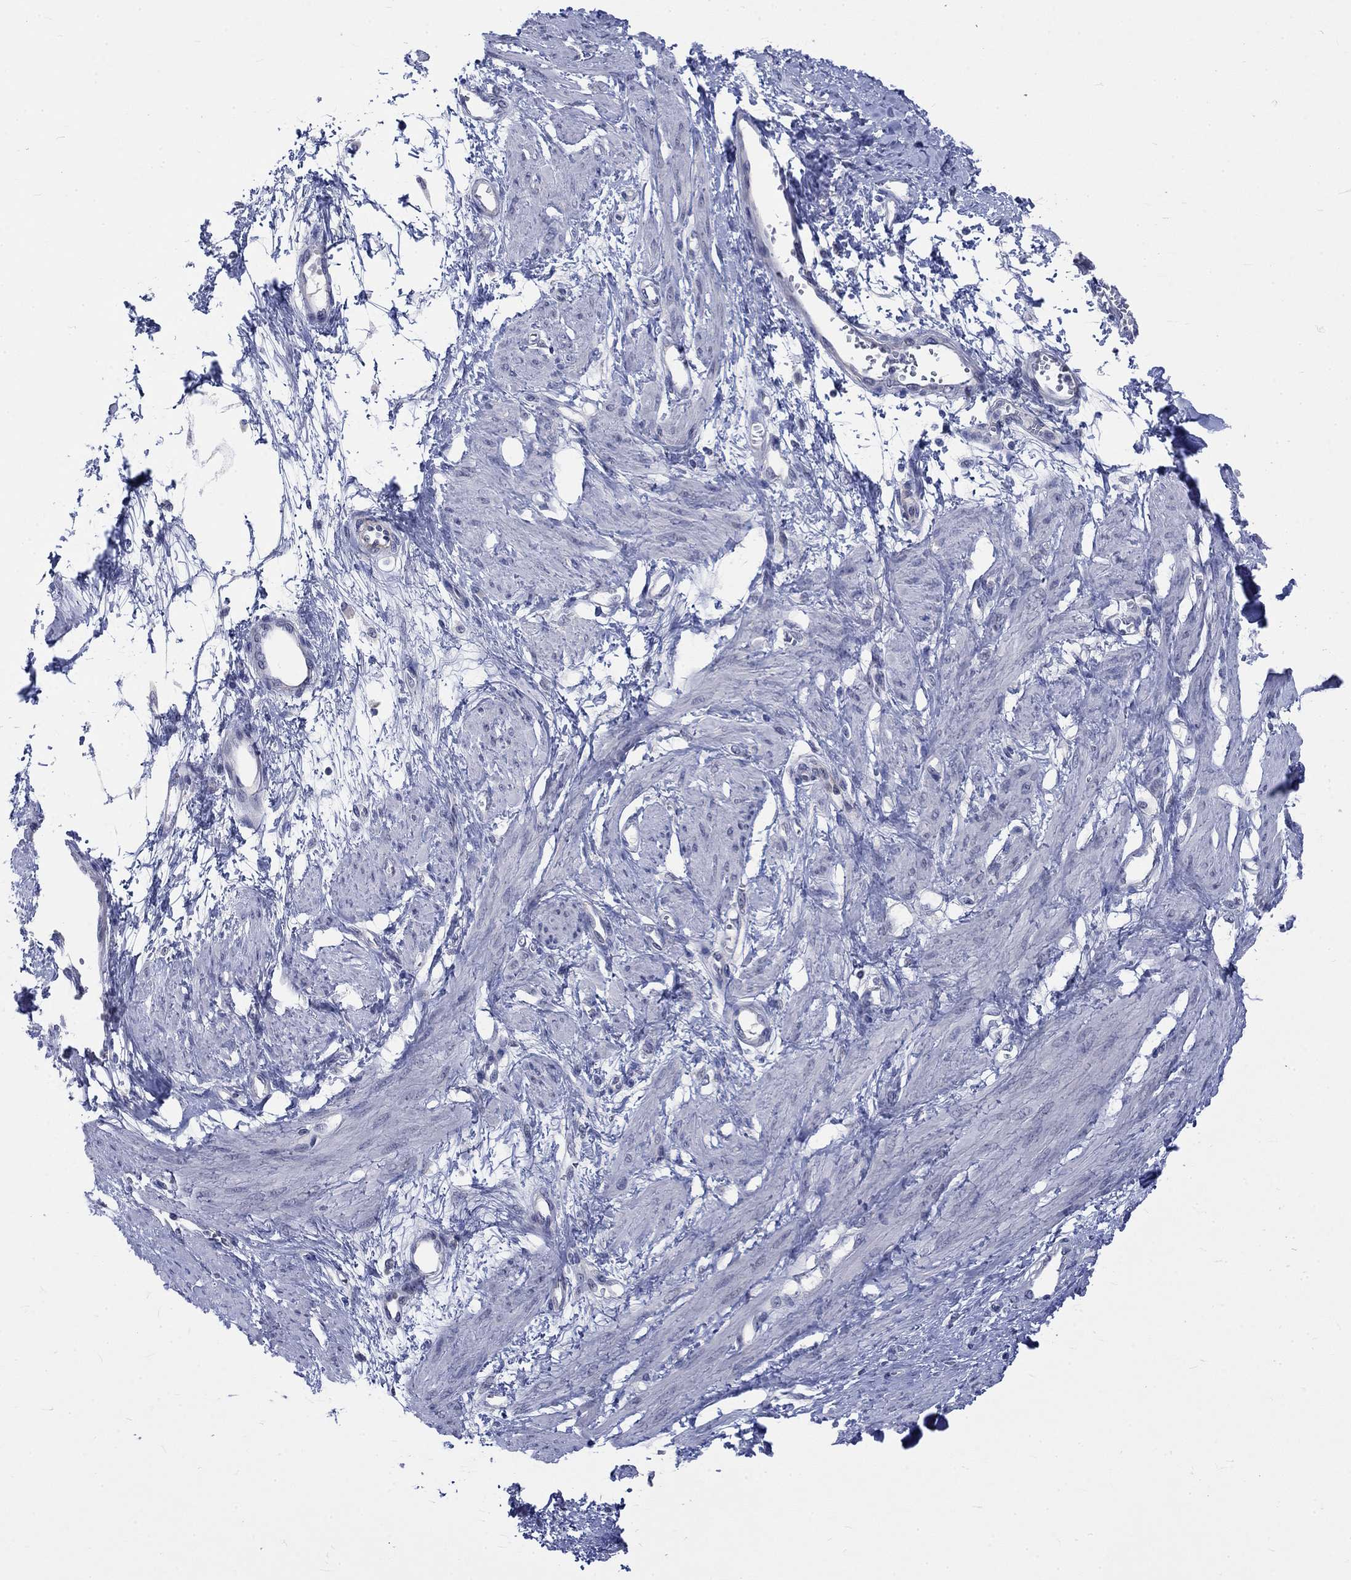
{"staining": {"intensity": "negative", "quantity": "none", "location": "none"}, "tissue": "smooth muscle", "cell_type": "Smooth muscle cells", "image_type": "normal", "snomed": [{"axis": "morphology", "description": "Normal tissue, NOS"}, {"axis": "topography", "description": "Smooth muscle"}, {"axis": "topography", "description": "Uterus"}], "caption": "Smooth muscle cells are negative for protein expression in benign human smooth muscle. (Brightfield microscopy of DAB (3,3'-diaminobenzidine) immunohistochemistry at high magnification).", "gene": "EGFLAM", "patient": {"sex": "female", "age": 39}}